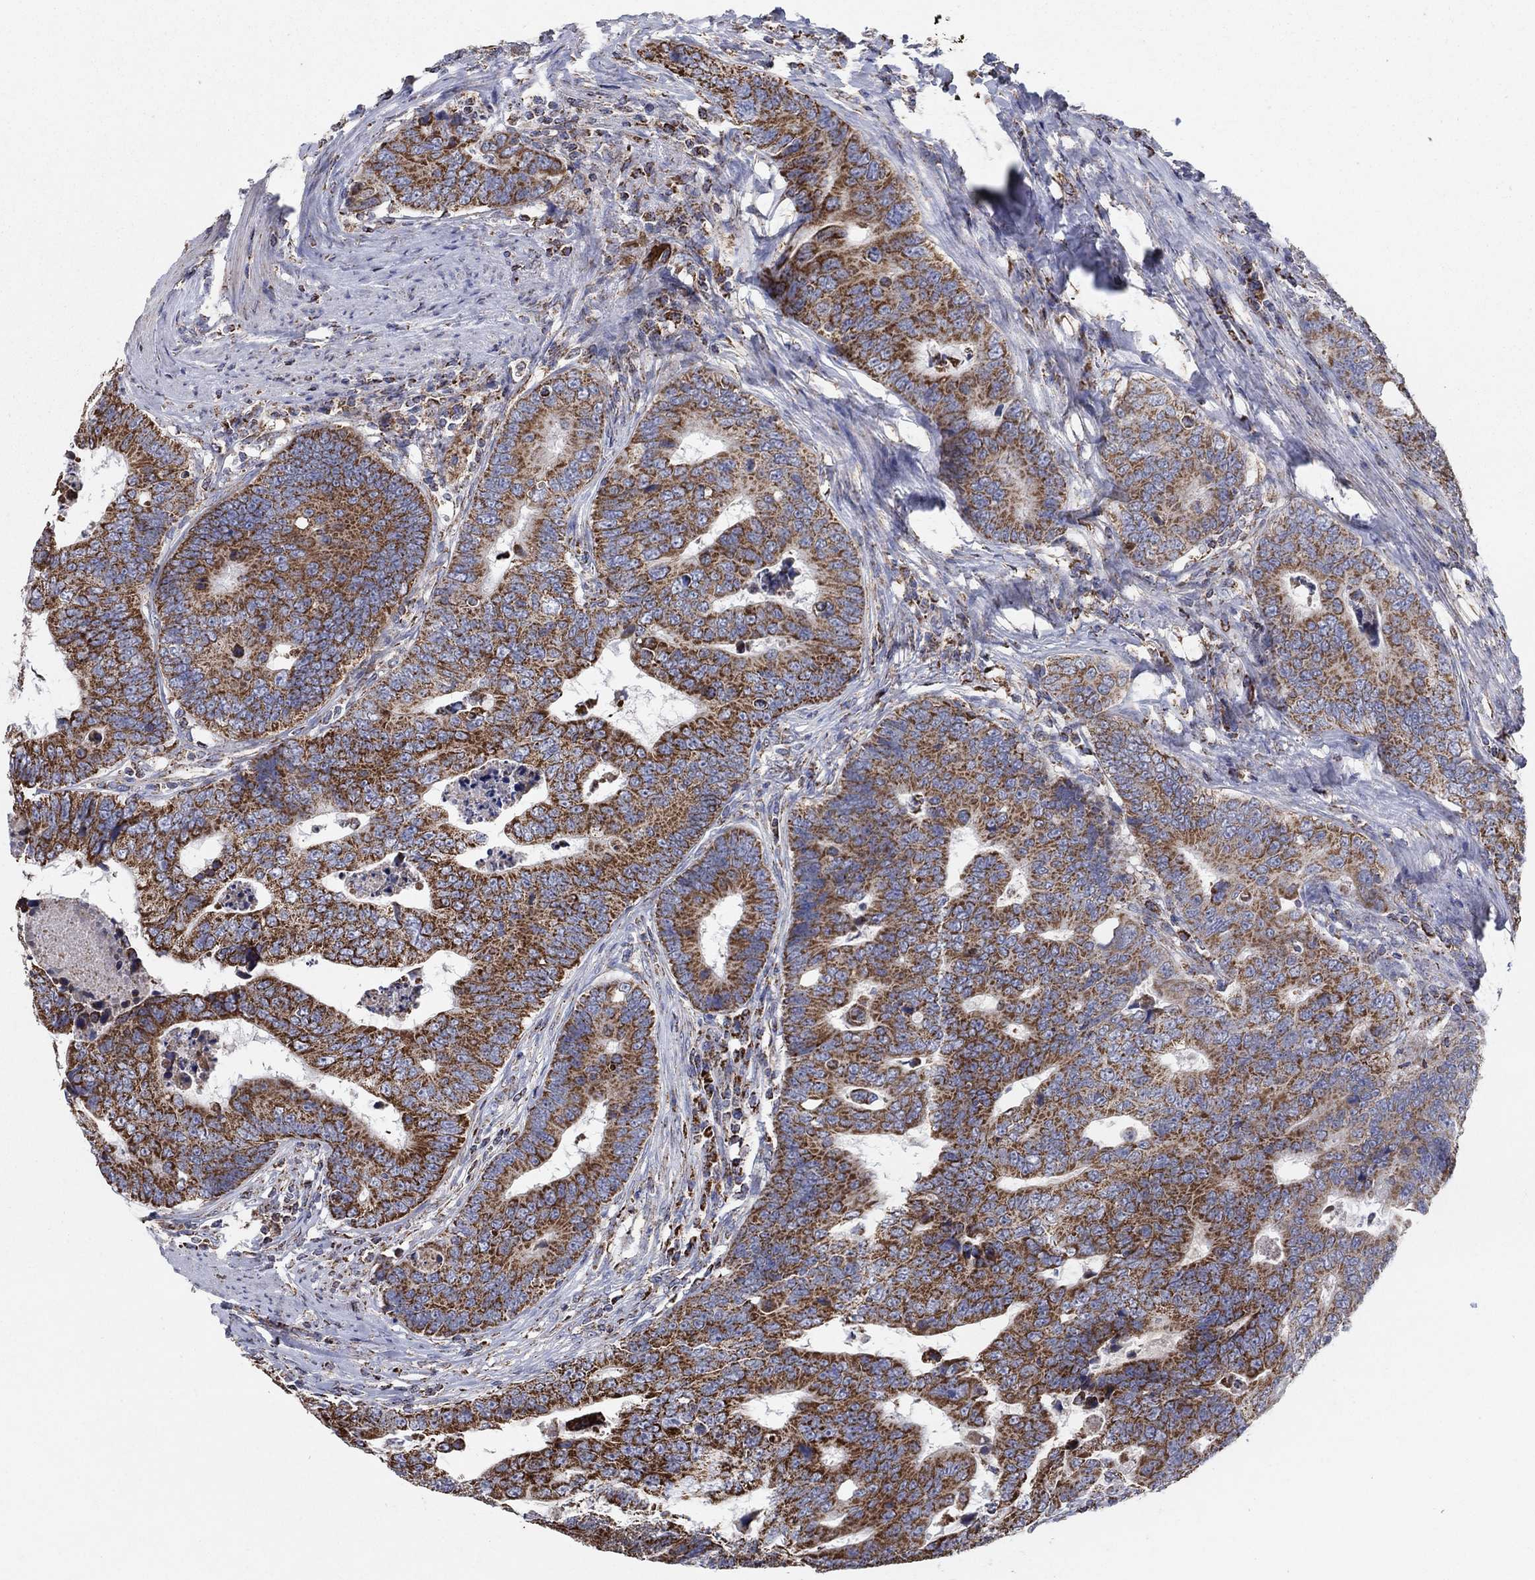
{"staining": {"intensity": "strong", "quantity": ">75%", "location": "cytoplasmic/membranous"}, "tissue": "colorectal cancer", "cell_type": "Tumor cells", "image_type": "cancer", "snomed": [{"axis": "morphology", "description": "Adenocarcinoma, NOS"}, {"axis": "topography", "description": "Colon"}], "caption": "Immunohistochemical staining of colorectal adenocarcinoma exhibits high levels of strong cytoplasmic/membranous protein expression in approximately >75% of tumor cells.", "gene": "C9orf85", "patient": {"sex": "female", "age": 72}}